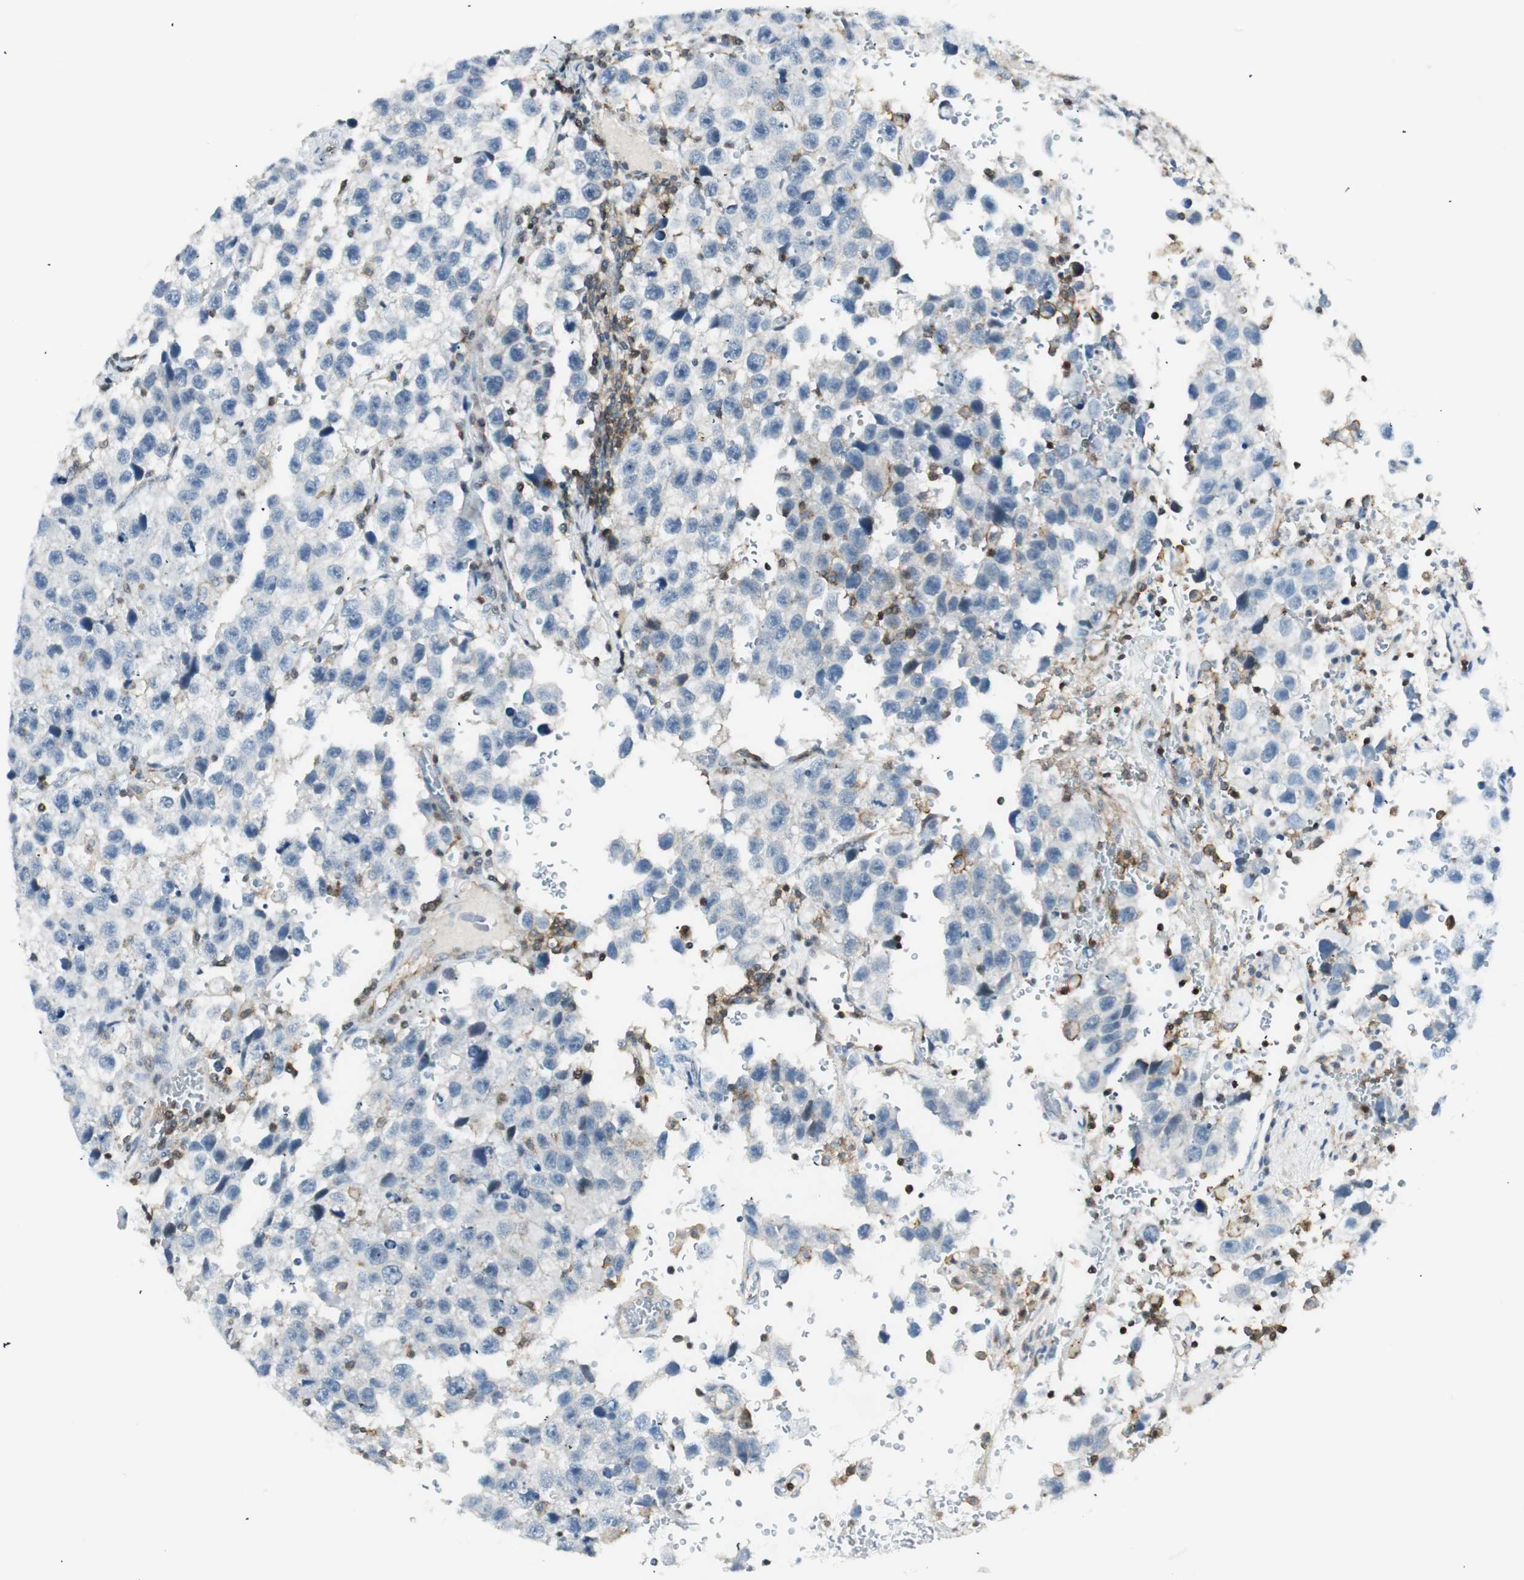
{"staining": {"intensity": "negative", "quantity": "none", "location": "none"}, "tissue": "testis cancer", "cell_type": "Tumor cells", "image_type": "cancer", "snomed": [{"axis": "morphology", "description": "Seminoma, NOS"}, {"axis": "topography", "description": "Testis"}], "caption": "The histopathology image demonstrates no significant staining in tumor cells of seminoma (testis).", "gene": "PPP1CA", "patient": {"sex": "male", "age": 33}}